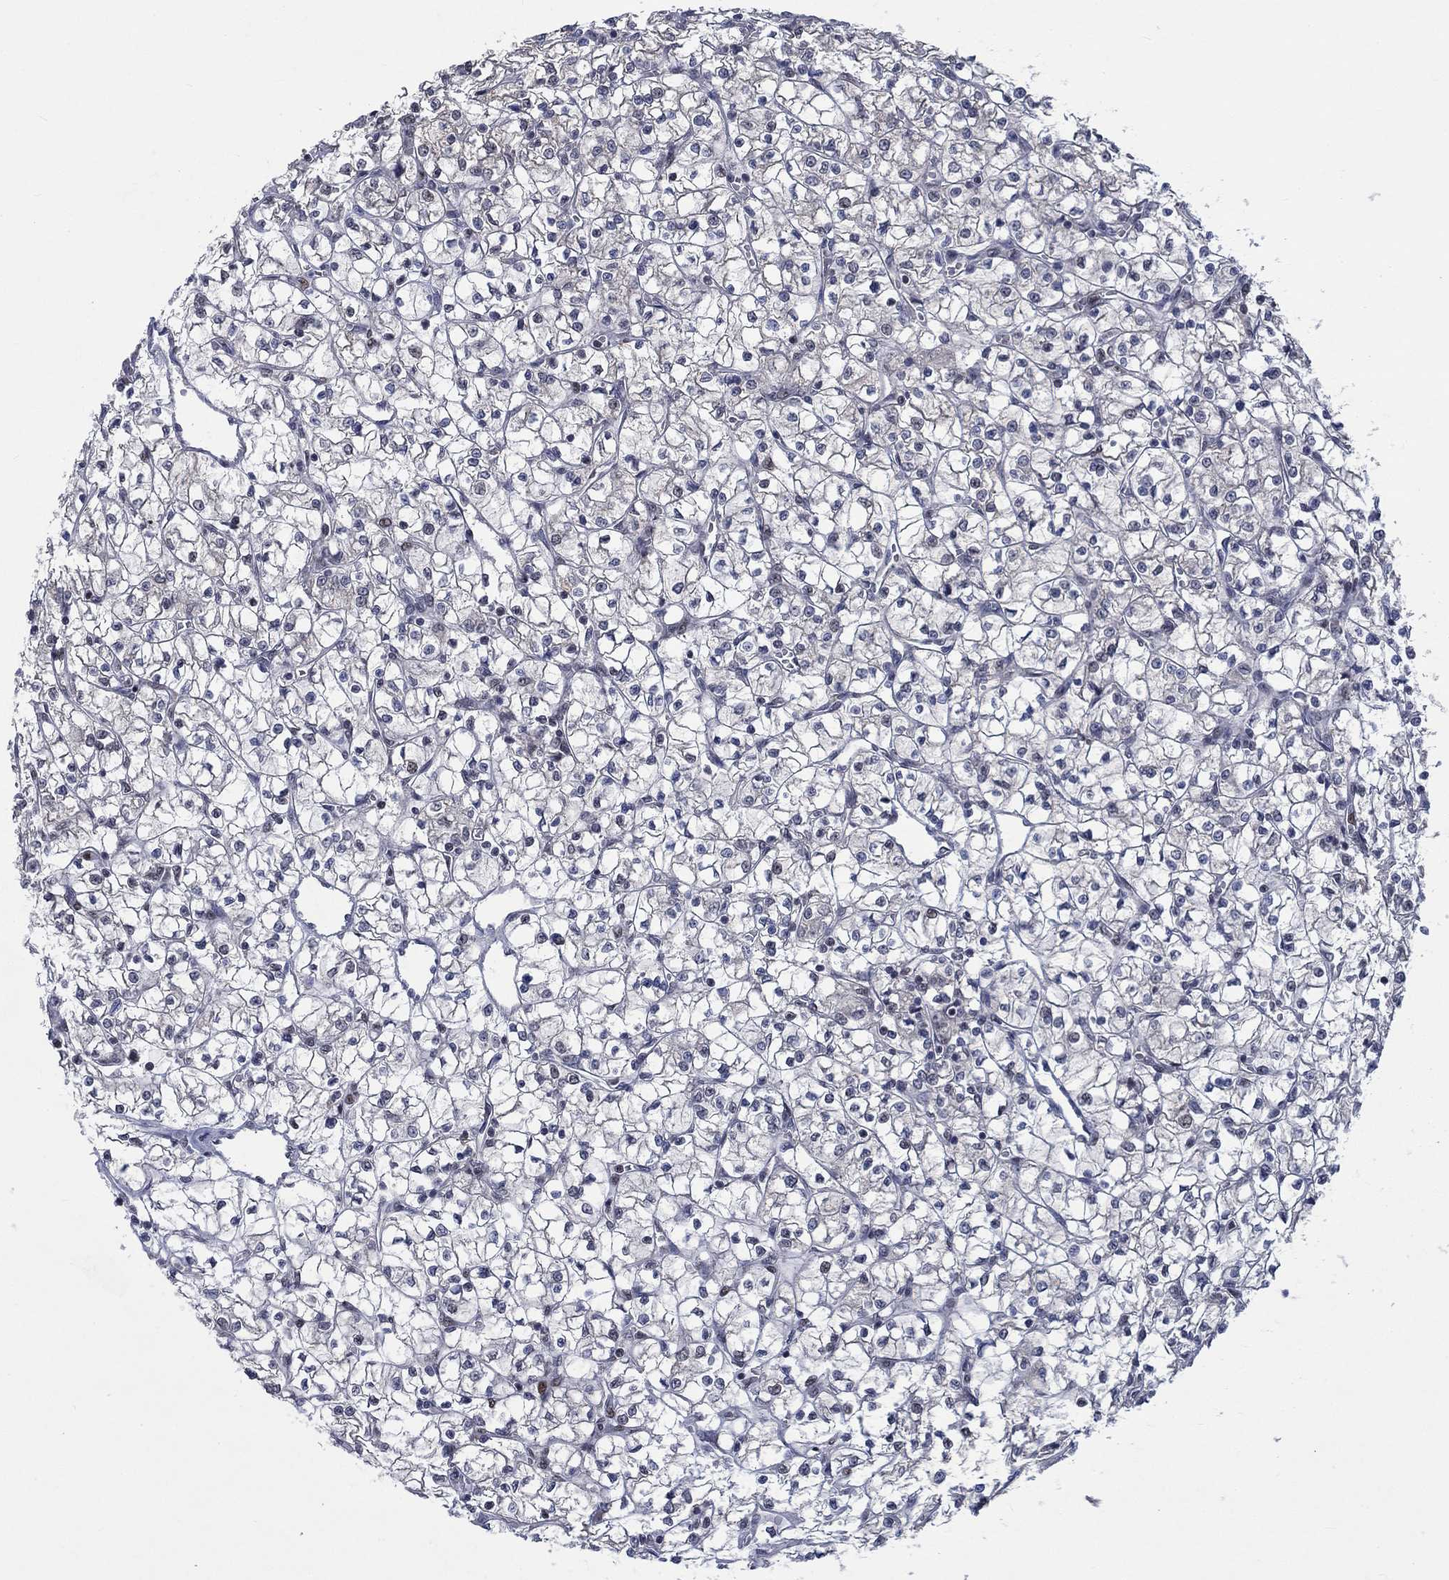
{"staining": {"intensity": "negative", "quantity": "none", "location": "none"}, "tissue": "renal cancer", "cell_type": "Tumor cells", "image_type": "cancer", "snomed": [{"axis": "morphology", "description": "Adenocarcinoma, NOS"}, {"axis": "topography", "description": "Kidney"}], "caption": "This is an immunohistochemistry (IHC) histopathology image of human adenocarcinoma (renal). There is no expression in tumor cells.", "gene": "HTN1", "patient": {"sex": "female", "age": 64}}